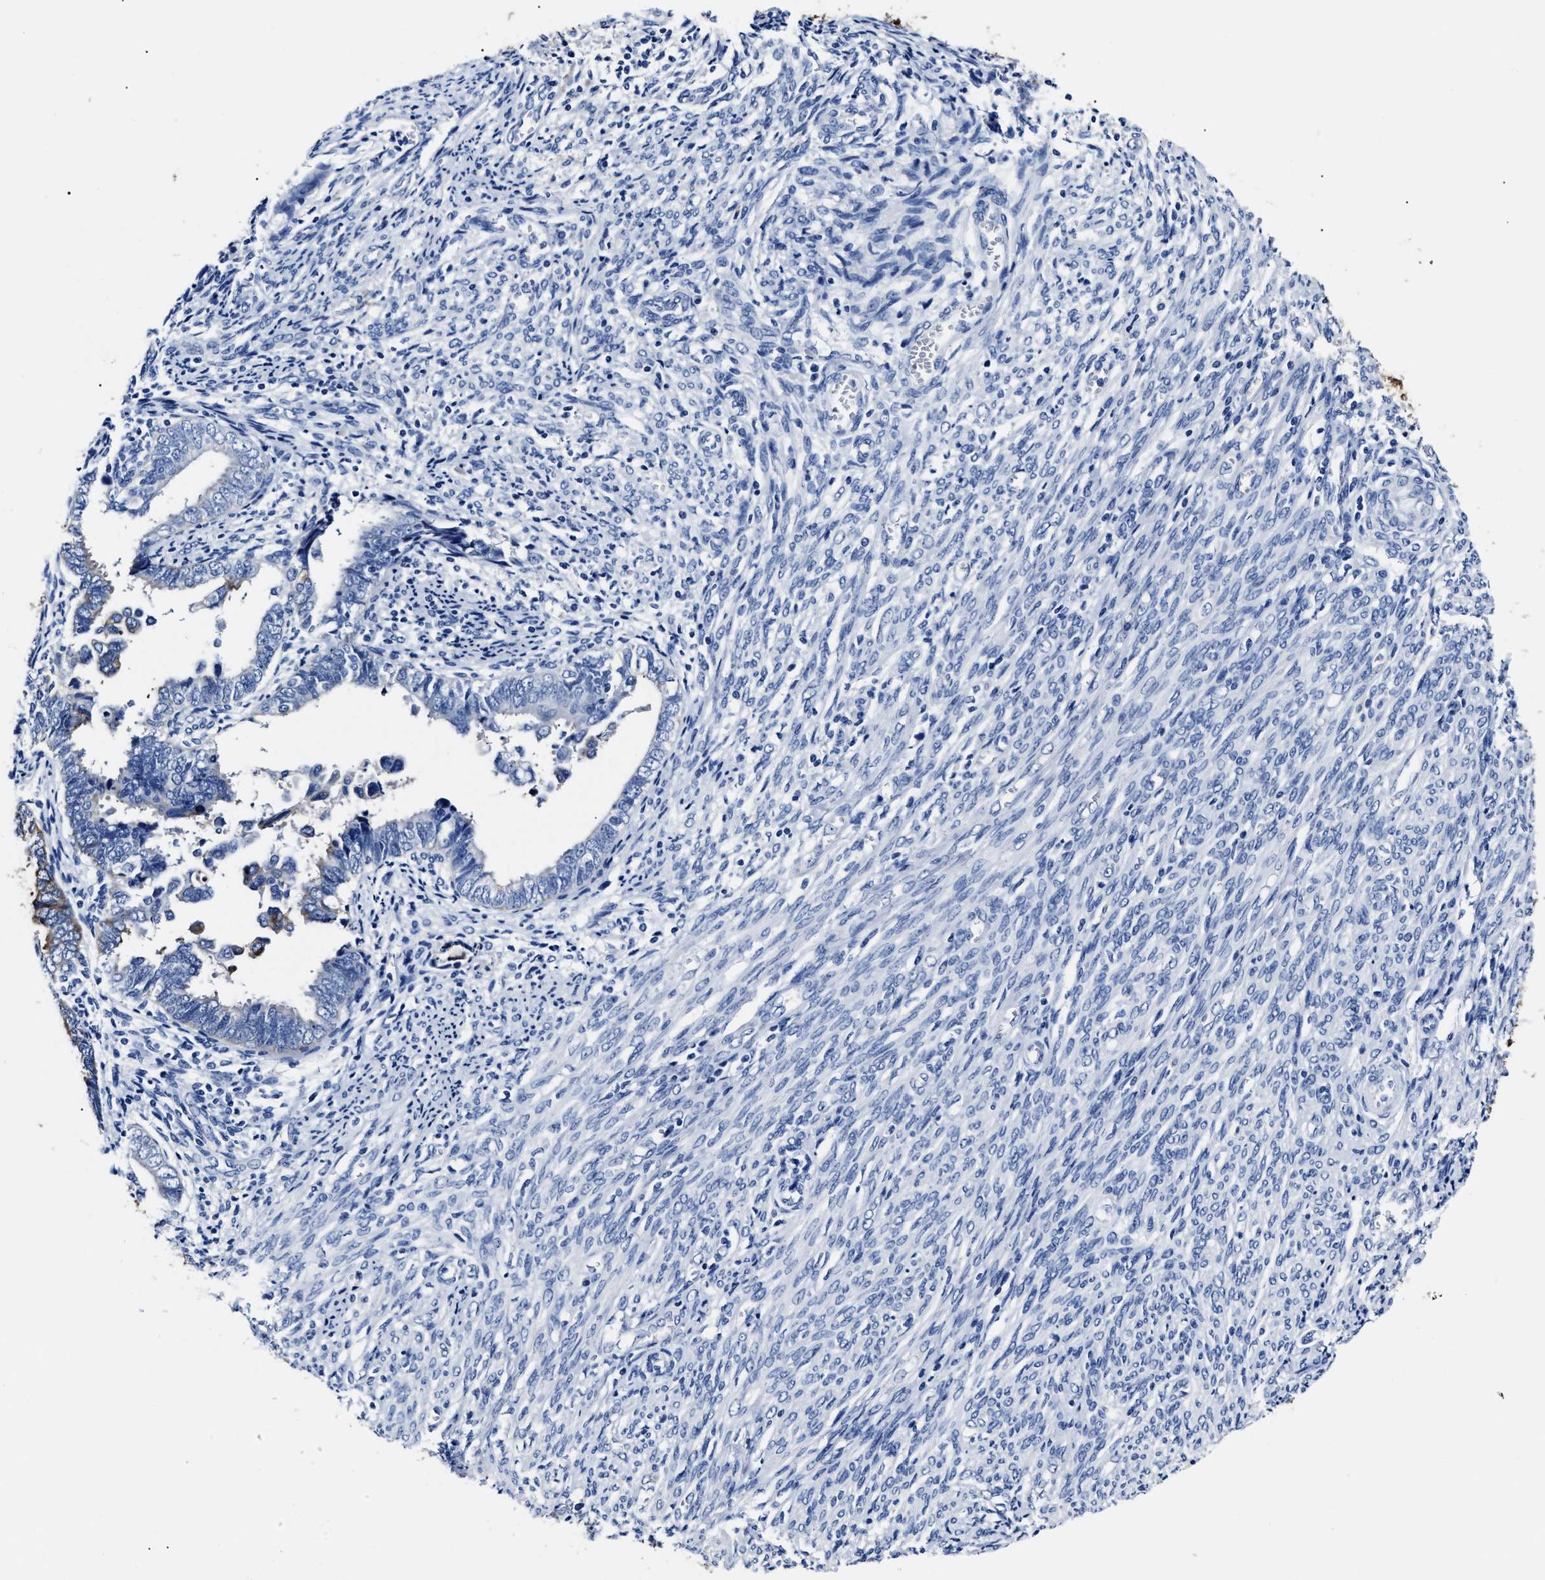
{"staining": {"intensity": "negative", "quantity": "none", "location": "none"}, "tissue": "endometrial cancer", "cell_type": "Tumor cells", "image_type": "cancer", "snomed": [{"axis": "morphology", "description": "Adenocarcinoma, NOS"}, {"axis": "topography", "description": "Endometrium"}], "caption": "Tumor cells are negative for protein expression in human endometrial adenocarcinoma.", "gene": "ALPG", "patient": {"sex": "female", "age": 75}}